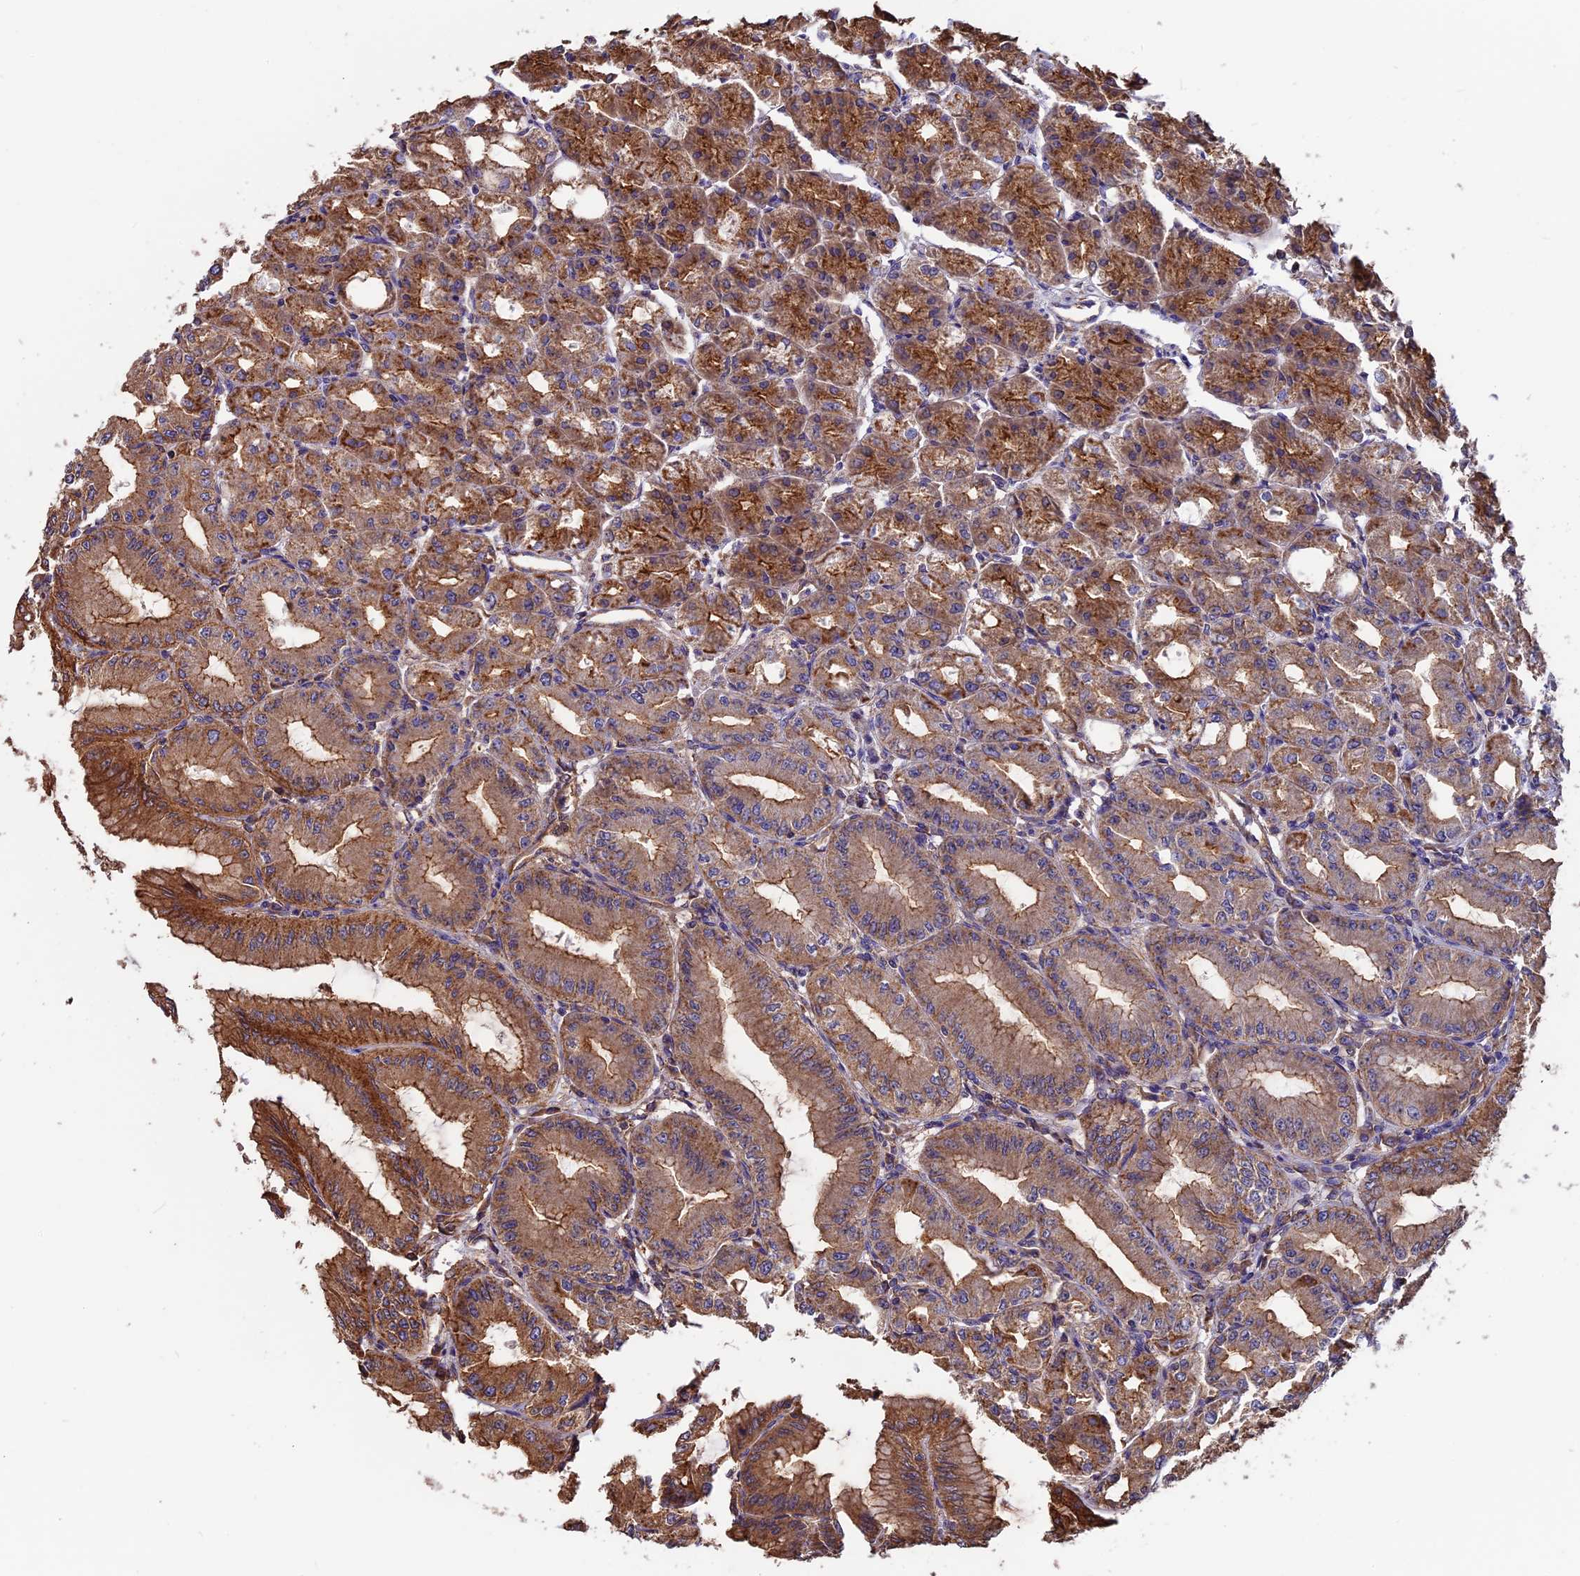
{"staining": {"intensity": "strong", "quantity": ">75%", "location": "cytoplasmic/membranous"}, "tissue": "stomach", "cell_type": "Glandular cells", "image_type": "normal", "snomed": [{"axis": "morphology", "description": "Normal tissue, NOS"}, {"axis": "topography", "description": "Stomach, lower"}], "caption": "IHC of unremarkable stomach exhibits high levels of strong cytoplasmic/membranous expression in approximately >75% of glandular cells.", "gene": "CHMP2A", "patient": {"sex": "male", "age": 71}}